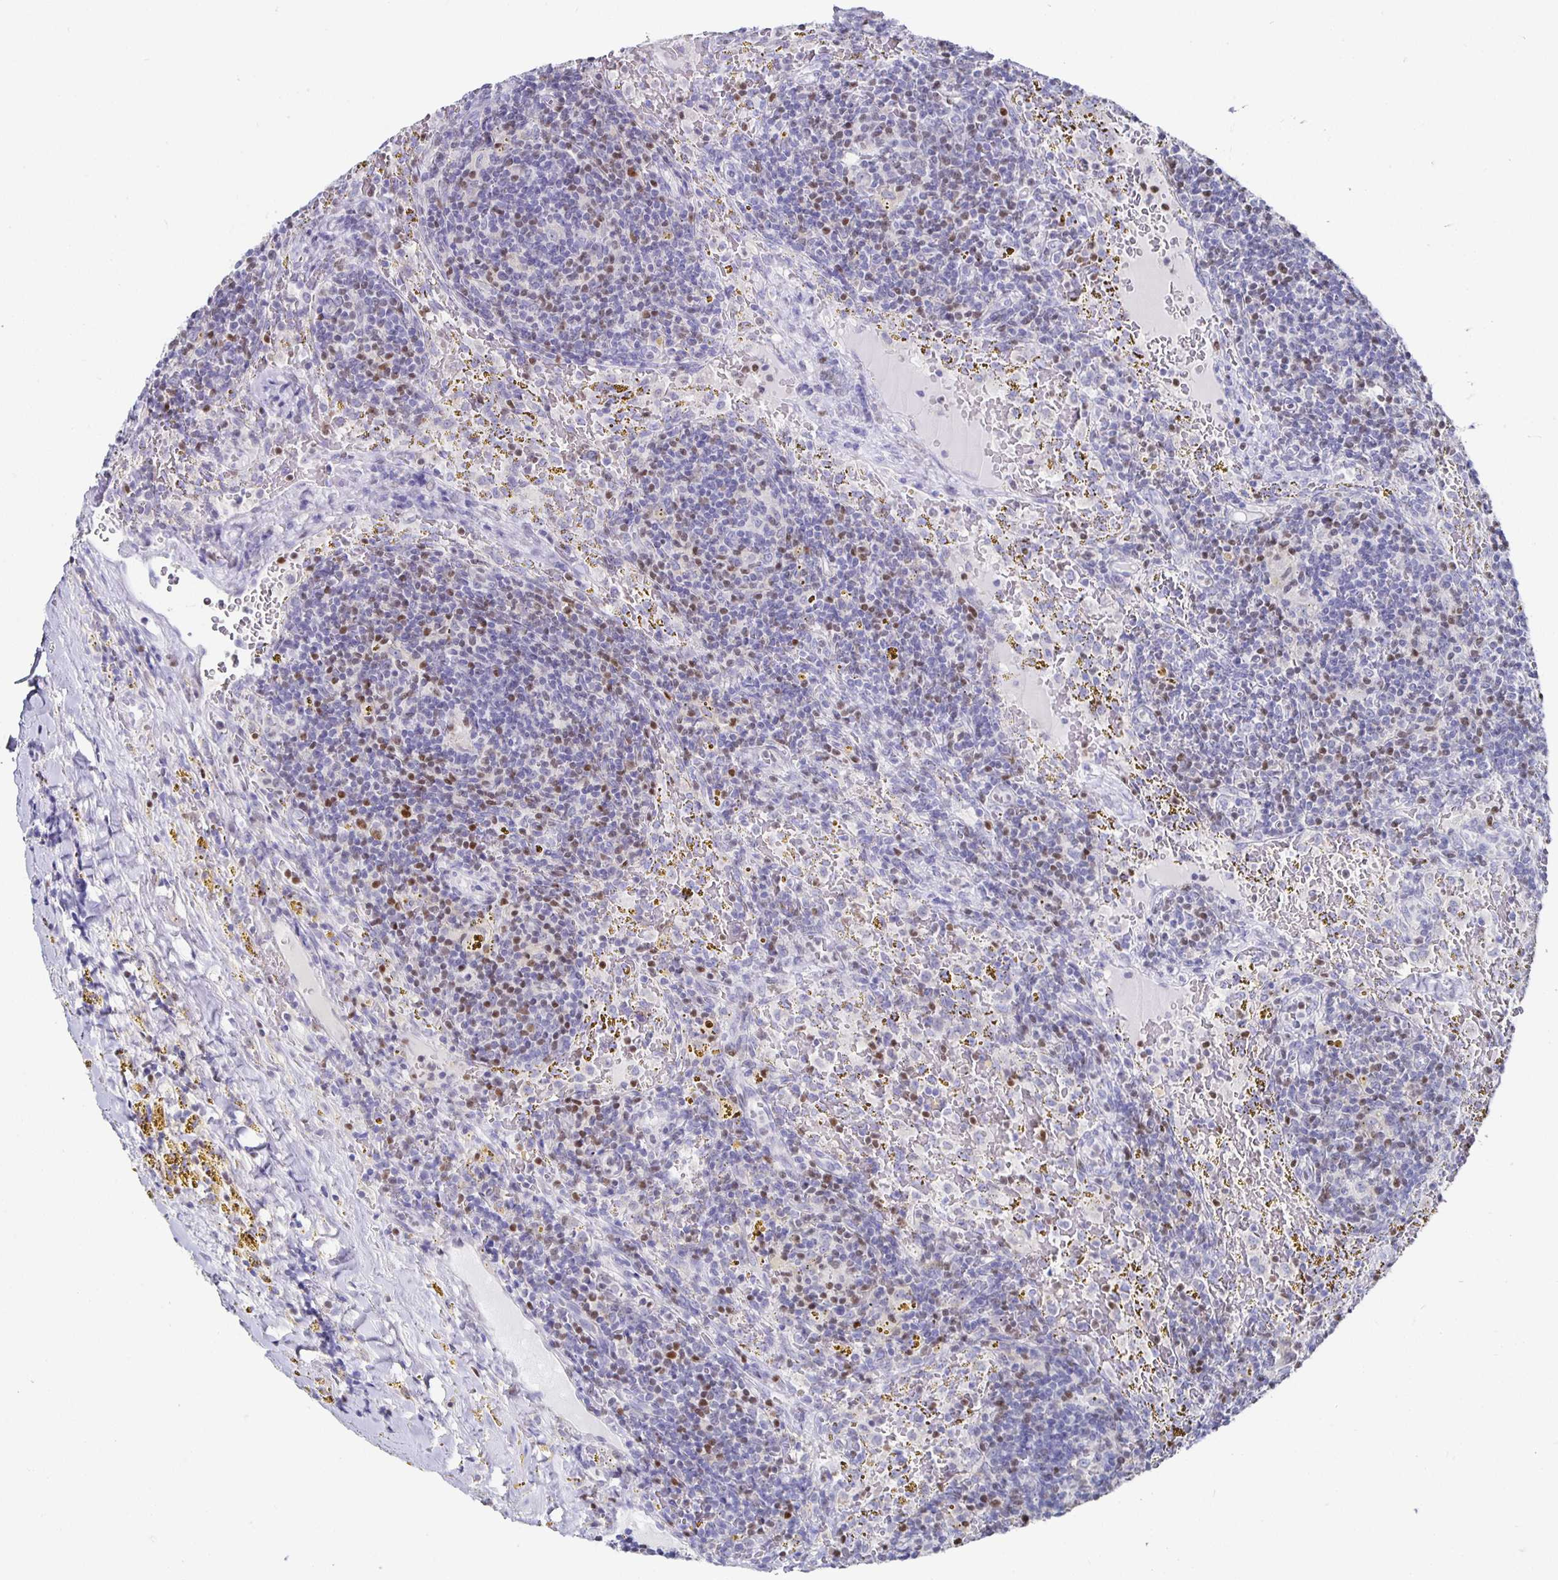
{"staining": {"intensity": "weak", "quantity": "25%-75%", "location": "nuclear"}, "tissue": "lymphoma", "cell_type": "Tumor cells", "image_type": "cancer", "snomed": [{"axis": "morphology", "description": "Malignant lymphoma, non-Hodgkin's type, Low grade"}, {"axis": "topography", "description": "Spleen"}], "caption": "The immunohistochemical stain shows weak nuclear positivity in tumor cells of lymphoma tissue.", "gene": "RUNX2", "patient": {"sex": "female", "age": 70}}